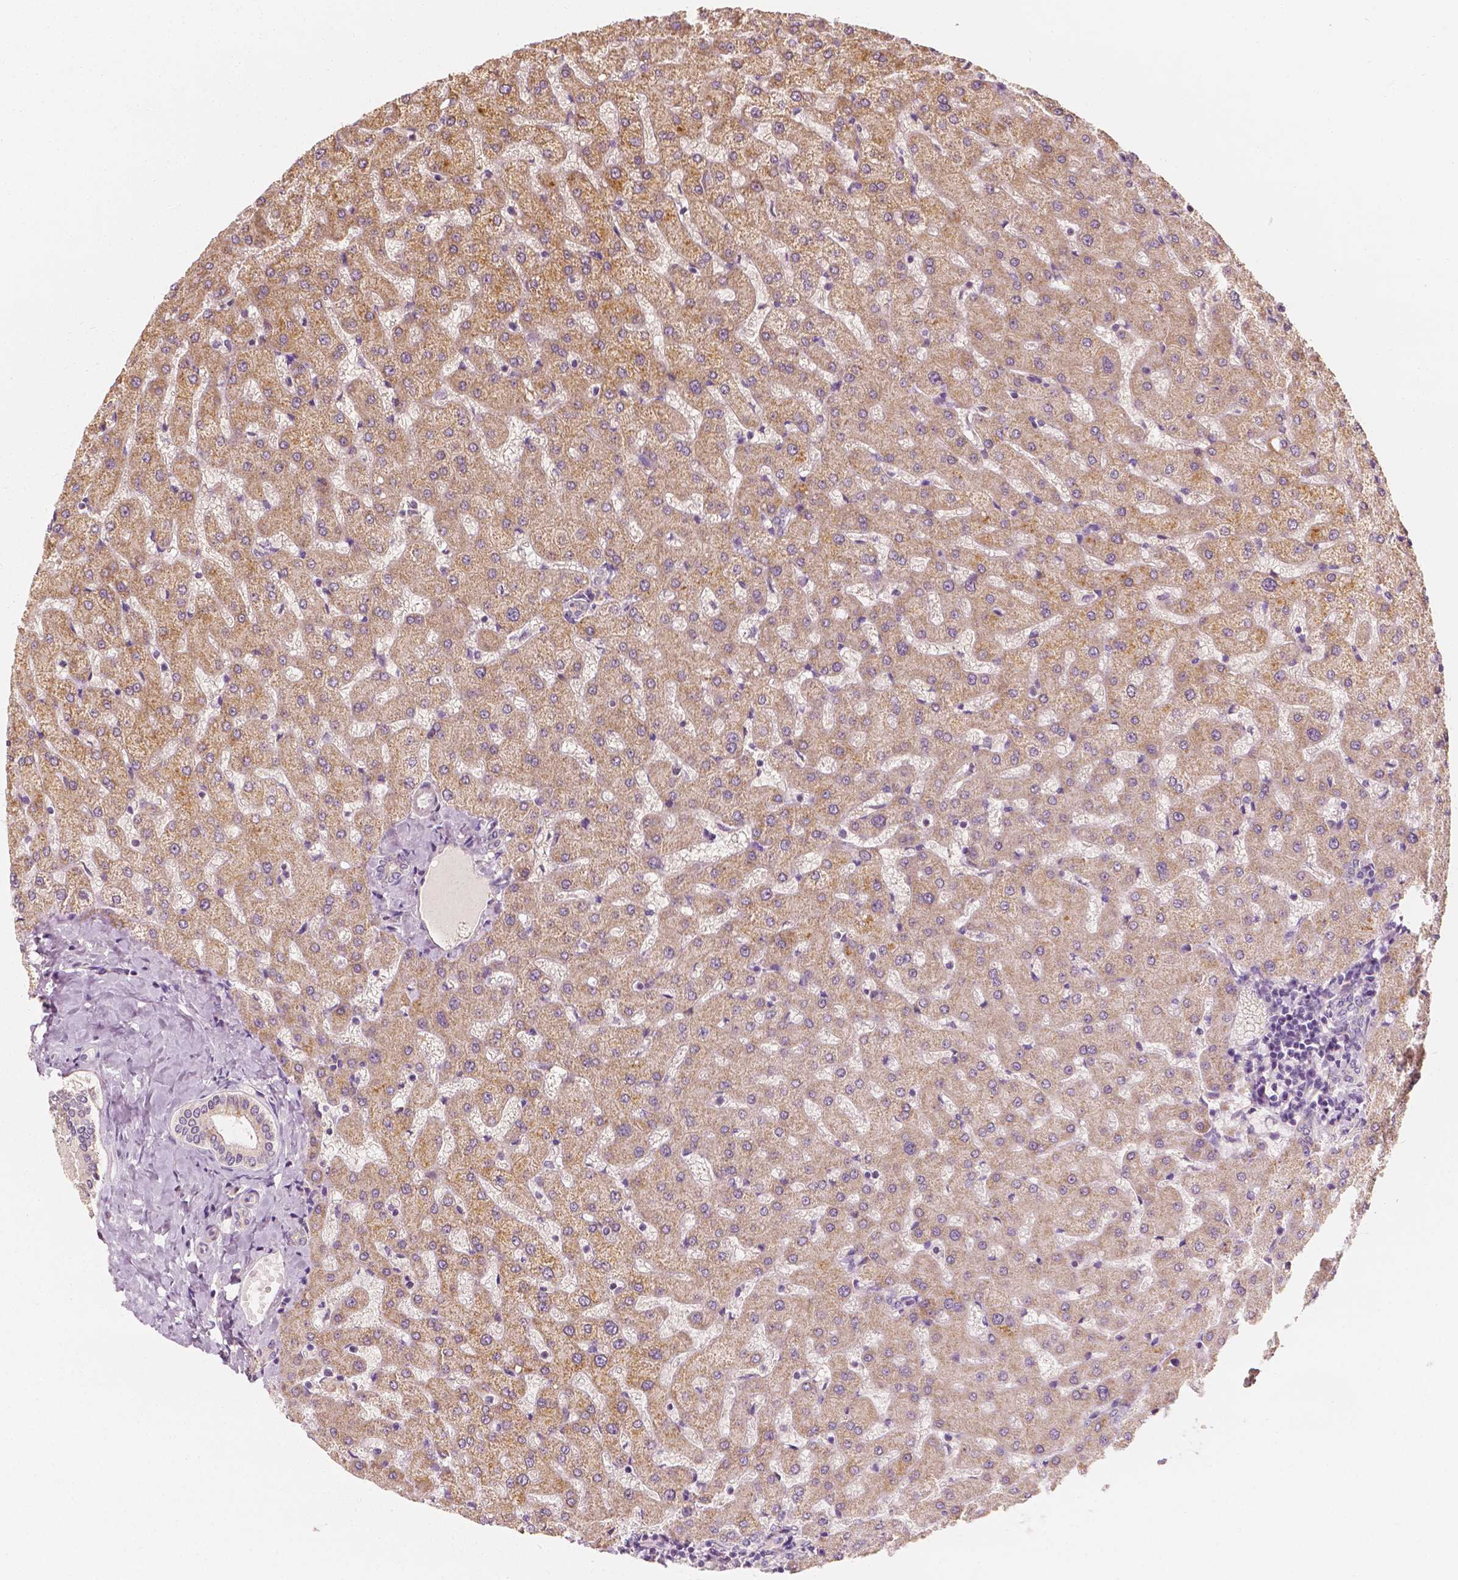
{"staining": {"intensity": "negative", "quantity": "none", "location": "none"}, "tissue": "liver", "cell_type": "Cholangiocytes", "image_type": "normal", "snomed": [{"axis": "morphology", "description": "Normal tissue, NOS"}, {"axis": "topography", "description": "Liver"}], "caption": "A high-resolution image shows immunohistochemistry staining of benign liver, which reveals no significant staining in cholangiocytes.", "gene": "SHPK", "patient": {"sex": "female", "age": 50}}